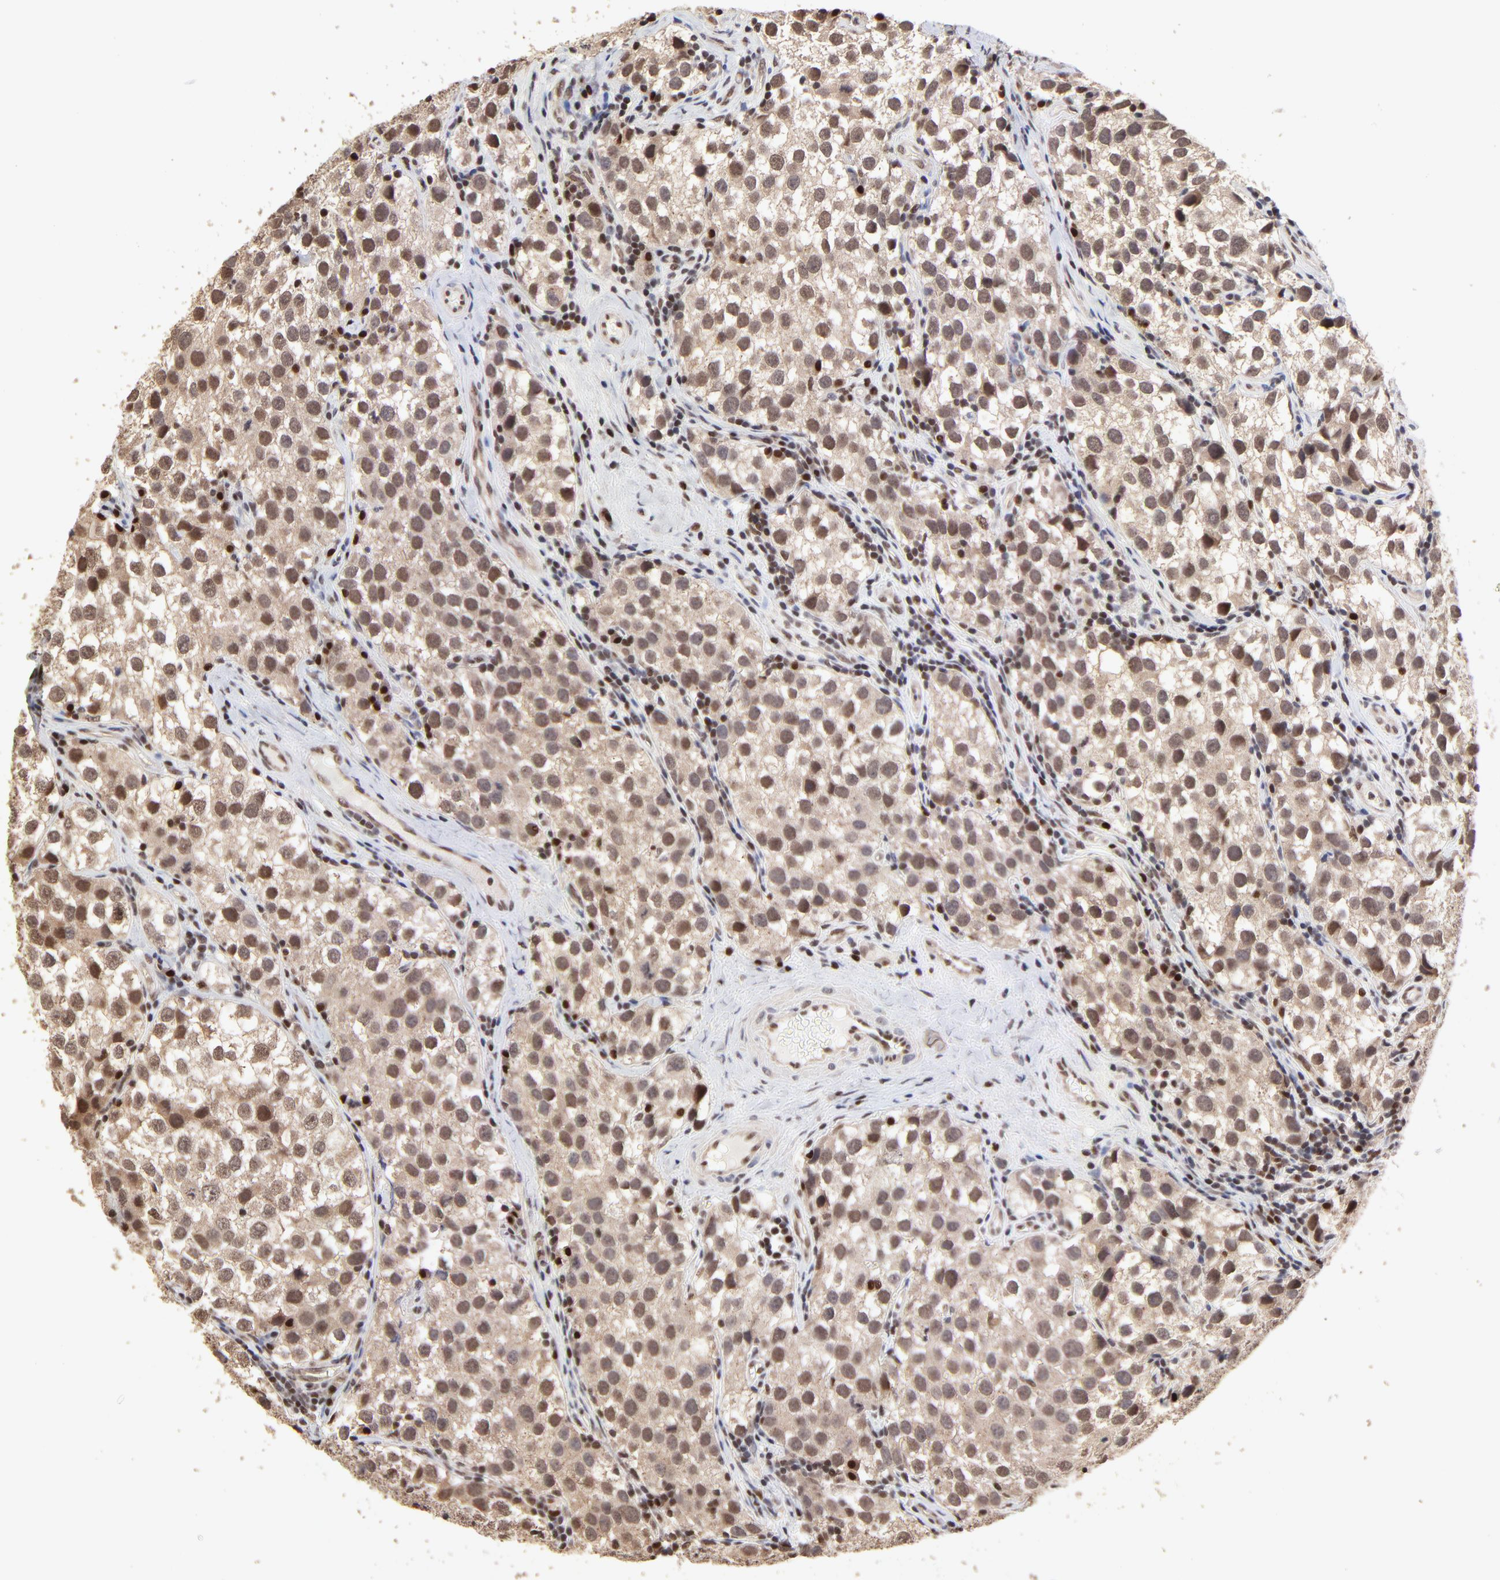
{"staining": {"intensity": "weak", "quantity": "25%-75%", "location": "cytoplasmic/membranous,nuclear"}, "tissue": "testis cancer", "cell_type": "Tumor cells", "image_type": "cancer", "snomed": [{"axis": "morphology", "description": "Seminoma, NOS"}, {"axis": "topography", "description": "Testis"}], "caption": "Weak cytoplasmic/membranous and nuclear positivity is present in approximately 25%-75% of tumor cells in testis cancer (seminoma). (DAB IHC with brightfield microscopy, high magnification).", "gene": "DSN1", "patient": {"sex": "male", "age": 39}}